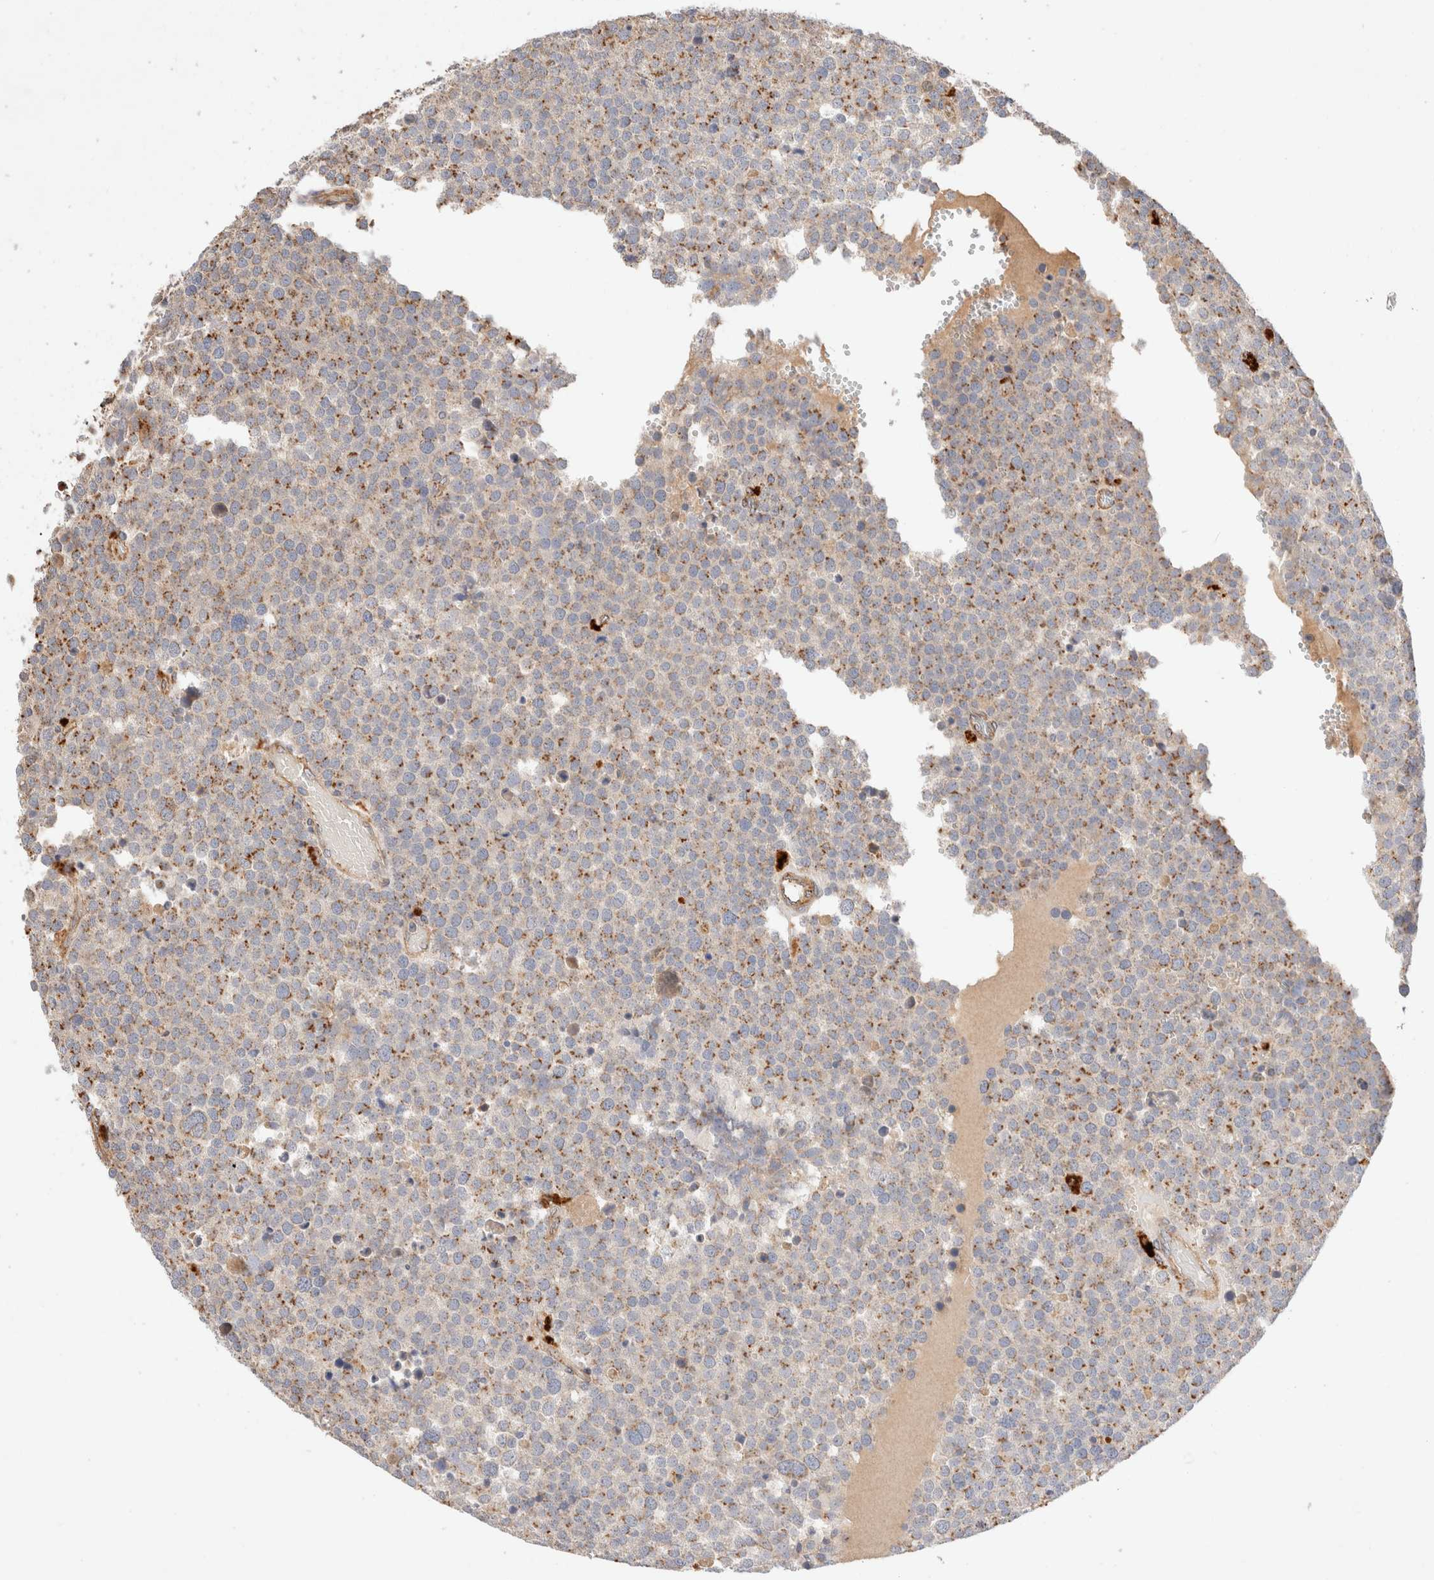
{"staining": {"intensity": "moderate", "quantity": "25%-75%", "location": "cytoplasmic/membranous"}, "tissue": "testis cancer", "cell_type": "Tumor cells", "image_type": "cancer", "snomed": [{"axis": "morphology", "description": "Seminoma, NOS"}, {"axis": "topography", "description": "Testis"}], "caption": "Immunohistochemistry (IHC) staining of testis seminoma, which reveals medium levels of moderate cytoplasmic/membranous positivity in about 25%-75% of tumor cells indicating moderate cytoplasmic/membranous protein positivity. The staining was performed using DAB (brown) for protein detection and nuclei were counterstained in hematoxylin (blue).", "gene": "RABEPK", "patient": {"sex": "male", "age": 71}}